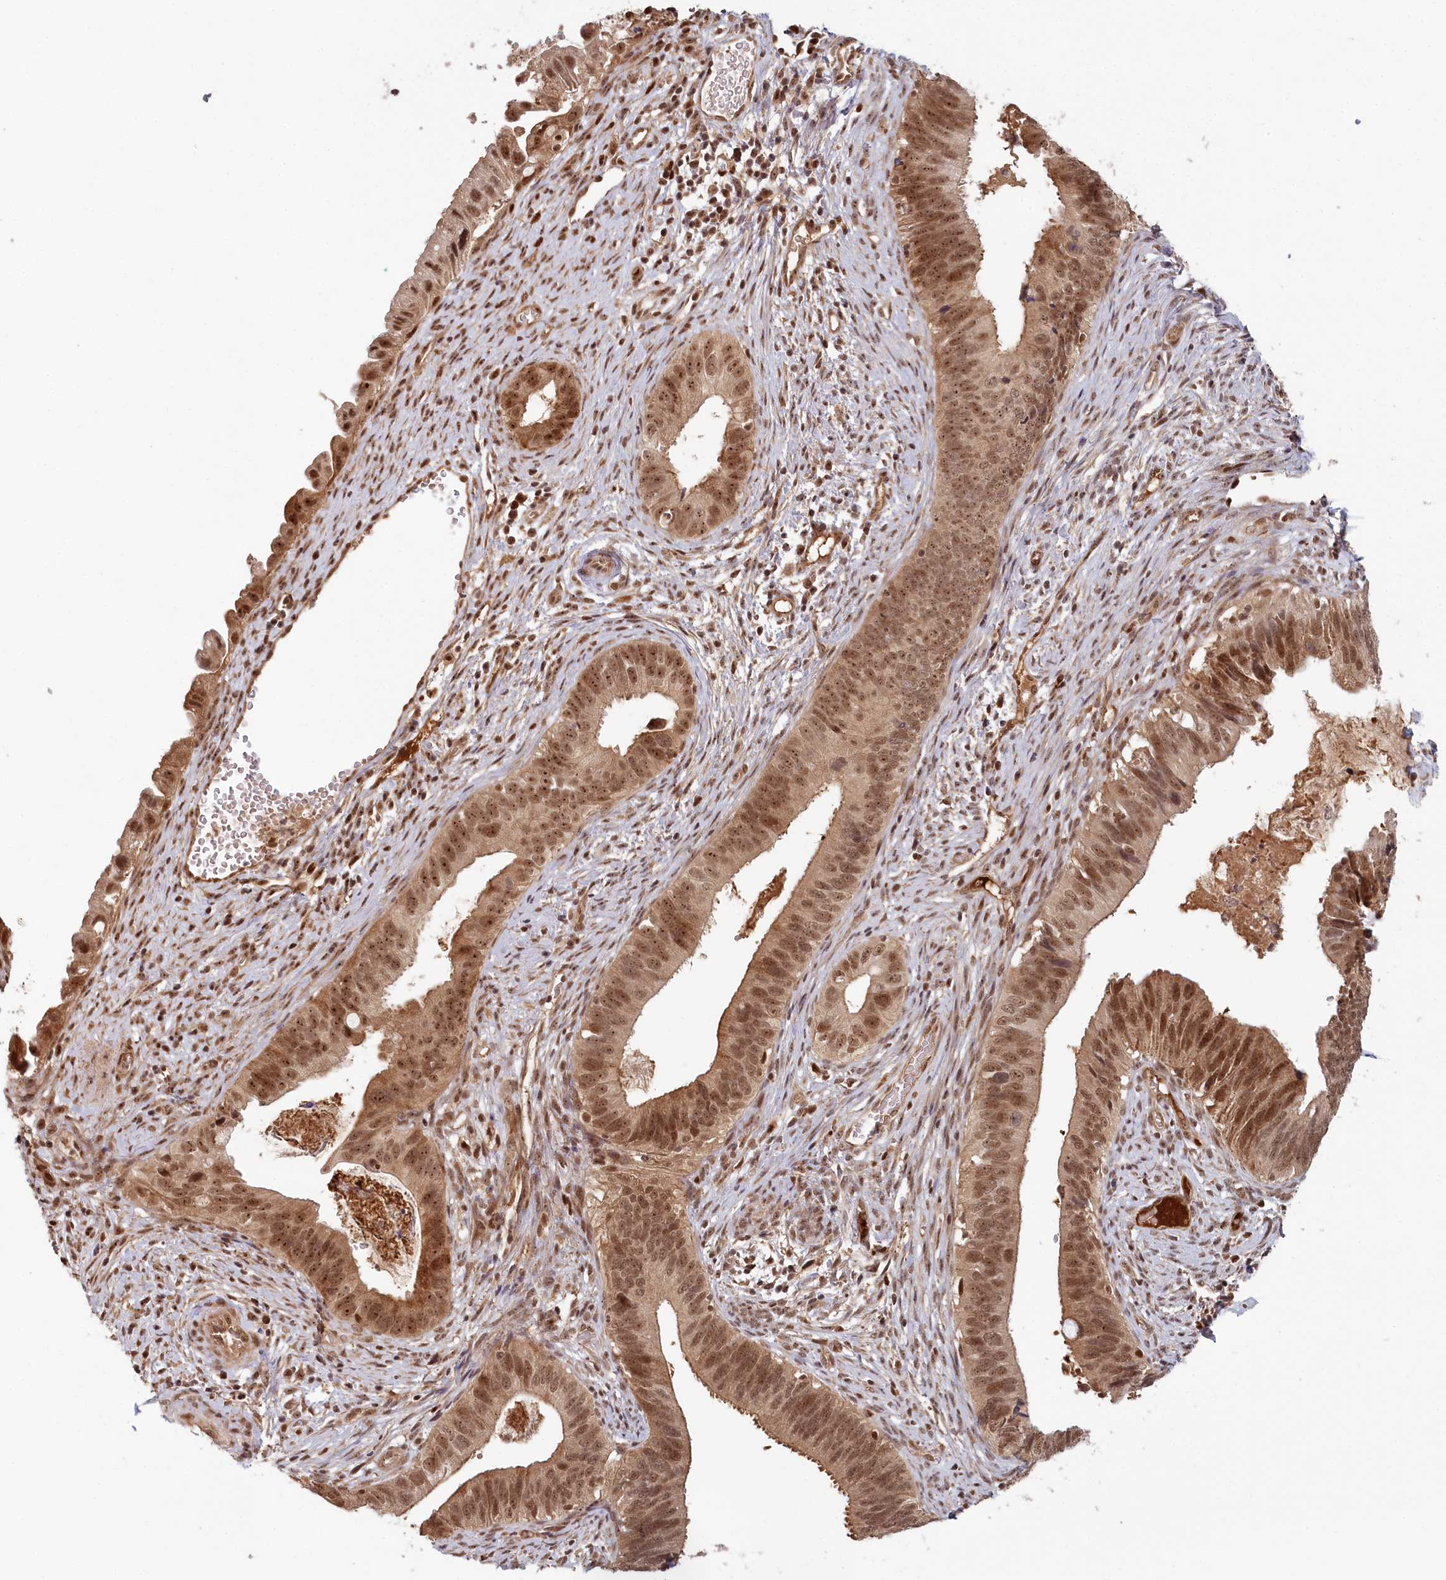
{"staining": {"intensity": "moderate", "quantity": ">75%", "location": "cytoplasmic/membranous,nuclear"}, "tissue": "cervical cancer", "cell_type": "Tumor cells", "image_type": "cancer", "snomed": [{"axis": "morphology", "description": "Adenocarcinoma, NOS"}, {"axis": "topography", "description": "Cervix"}], "caption": "Protein staining of cervical cancer tissue displays moderate cytoplasmic/membranous and nuclear positivity in about >75% of tumor cells.", "gene": "WAPL", "patient": {"sex": "female", "age": 42}}